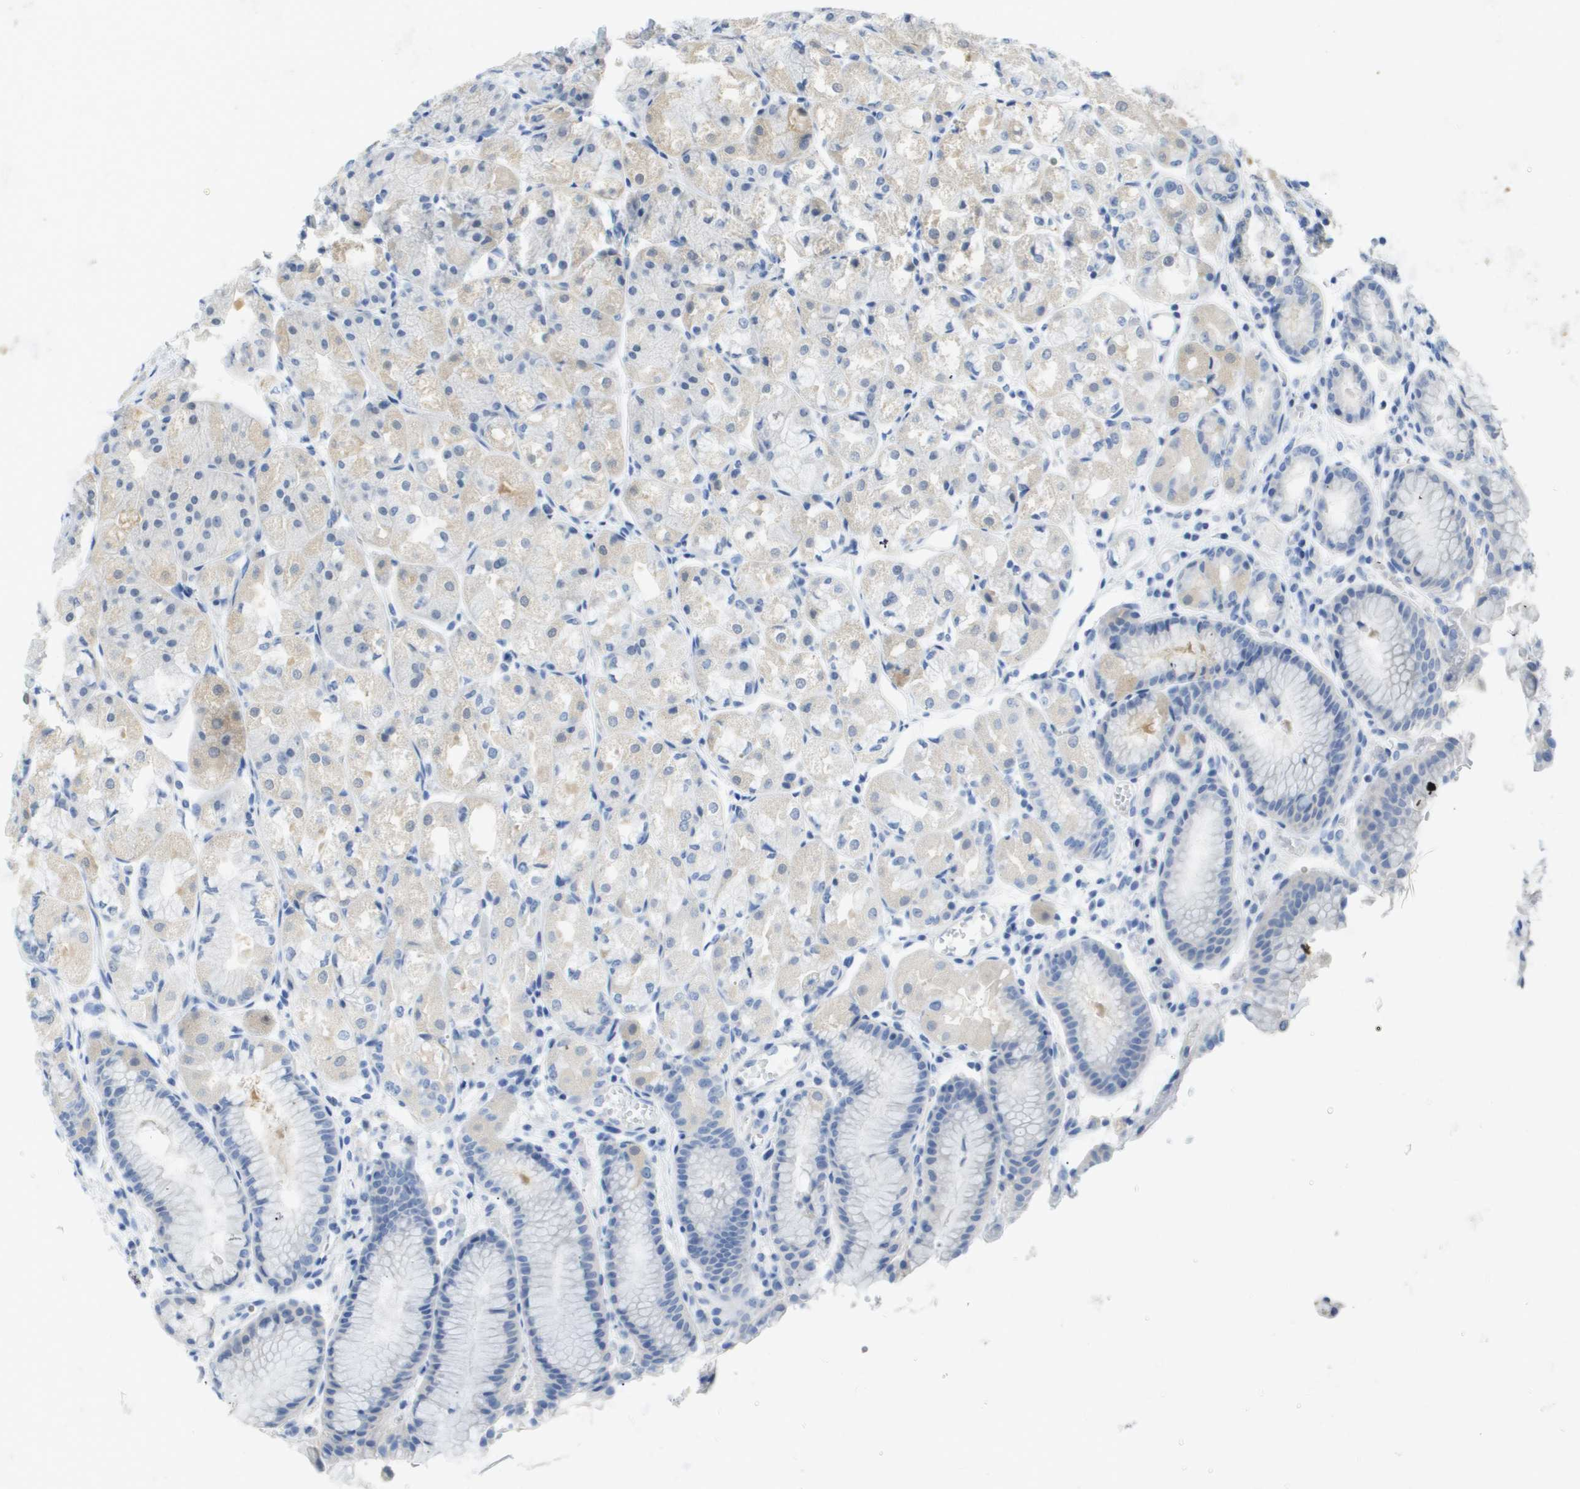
{"staining": {"intensity": "weak", "quantity": "<25%", "location": "cytoplasmic/membranous"}, "tissue": "stomach", "cell_type": "Glandular cells", "image_type": "normal", "snomed": [{"axis": "morphology", "description": "Normal tissue, NOS"}, {"axis": "topography", "description": "Stomach, upper"}], "caption": "High magnification brightfield microscopy of normal stomach stained with DAB (brown) and counterstained with hematoxylin (blue): glandular cells show no significant expression. The staining is performed using DAB (3,3'-diaminobenzidine) brown chromogen with nuclei counter-stained in using hematoxylin.", "gene": "MYL3", "patient": {"sex": "male", "age": 72}}